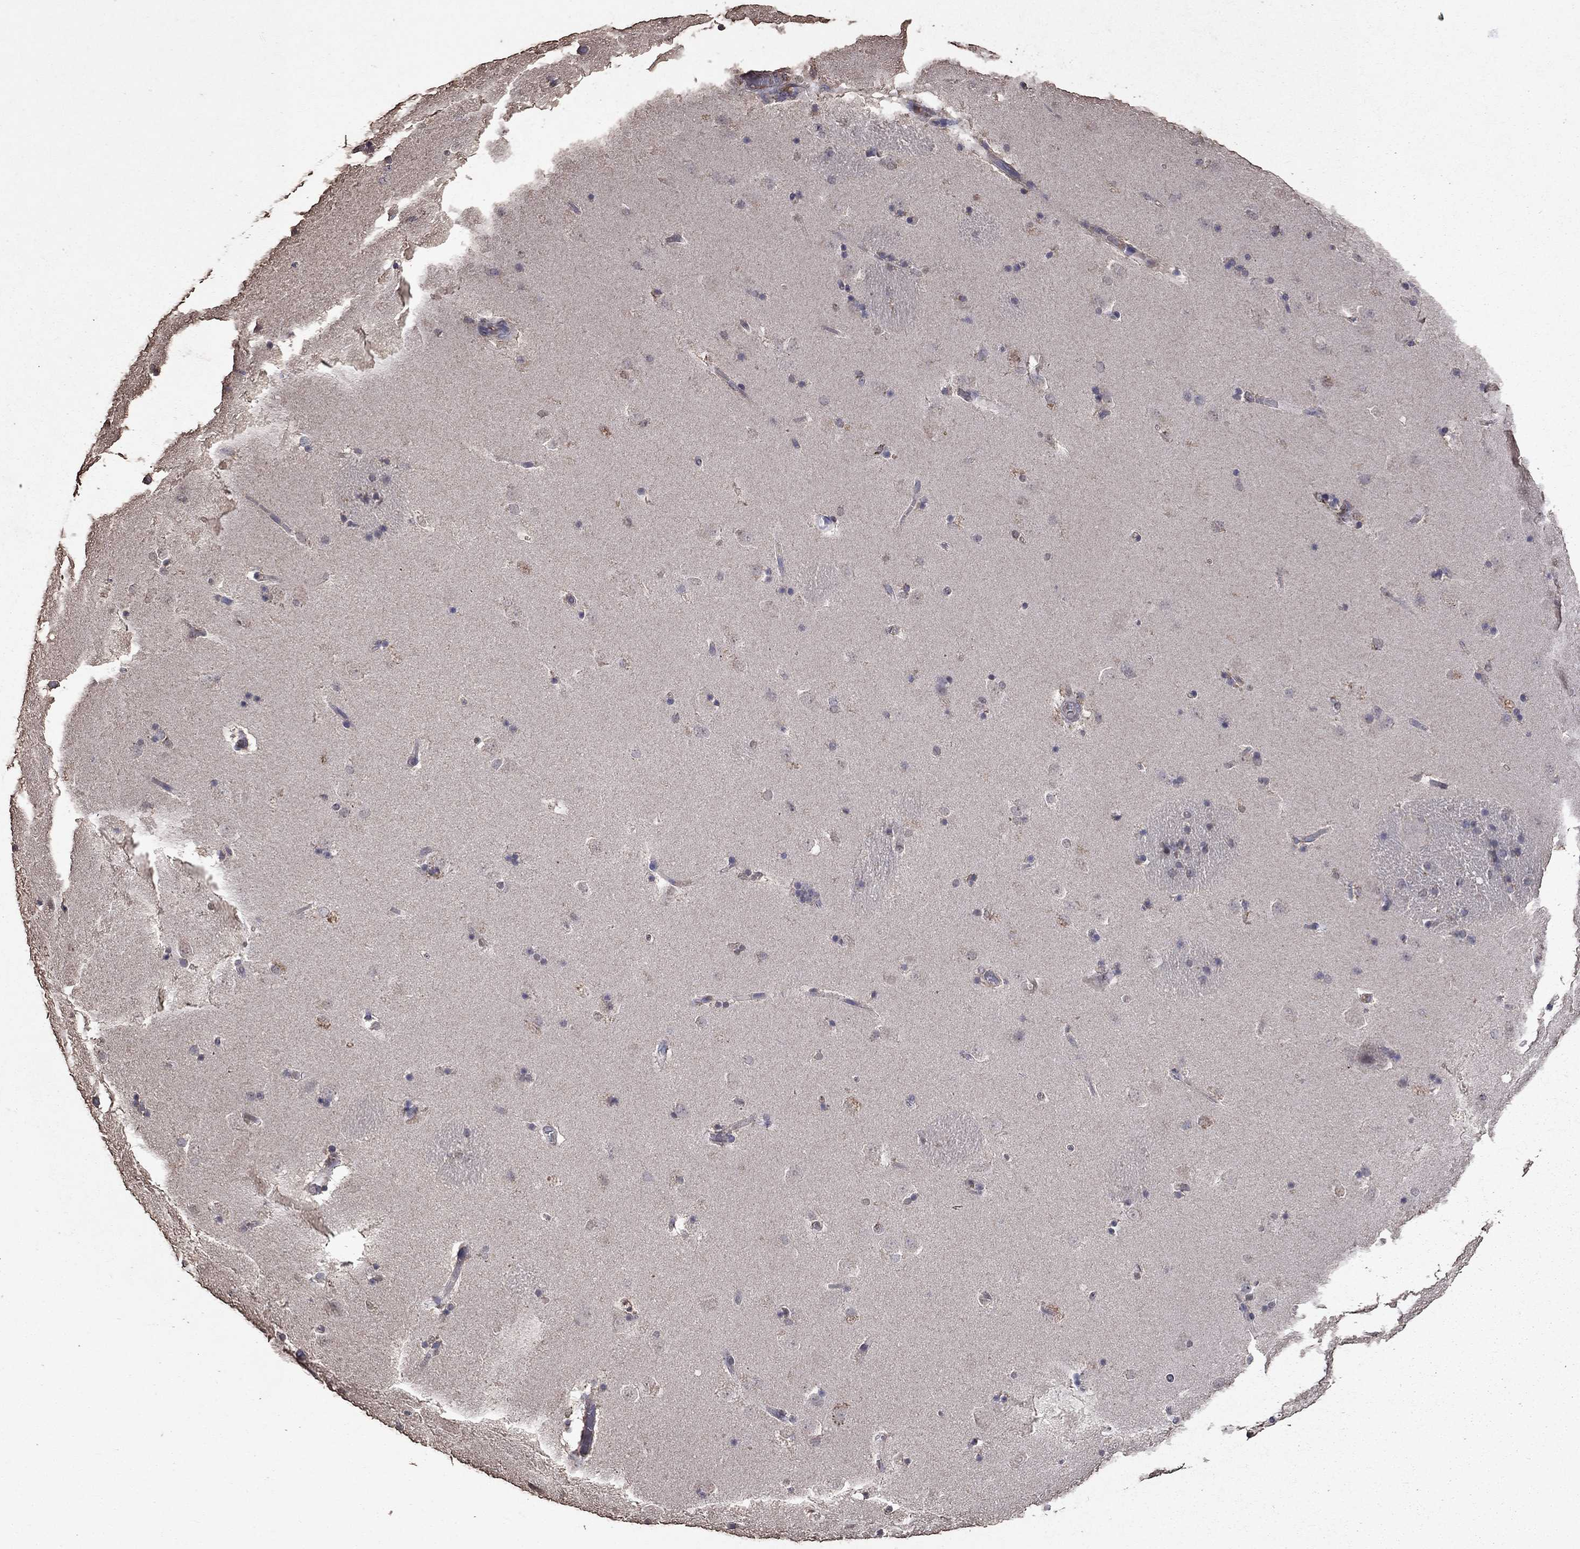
{"staining": {"intensity": "negative", "quantity": "none", "location": "none"}, "tissue": "caudate", "cell_type": "Glial cells", "image_type": "normal", "snomed": [{"axis": "morphology", "description": "Normal tissue, NOS"}, {"axis": "topography", "description": "Lateral ventricle wall"}], "caption": "Caudate was stained to show a protein in brown. There is no significant staining in glial cells.", "gene": "SERPINA5", "patient": {"sex": "male", "age": 51}}